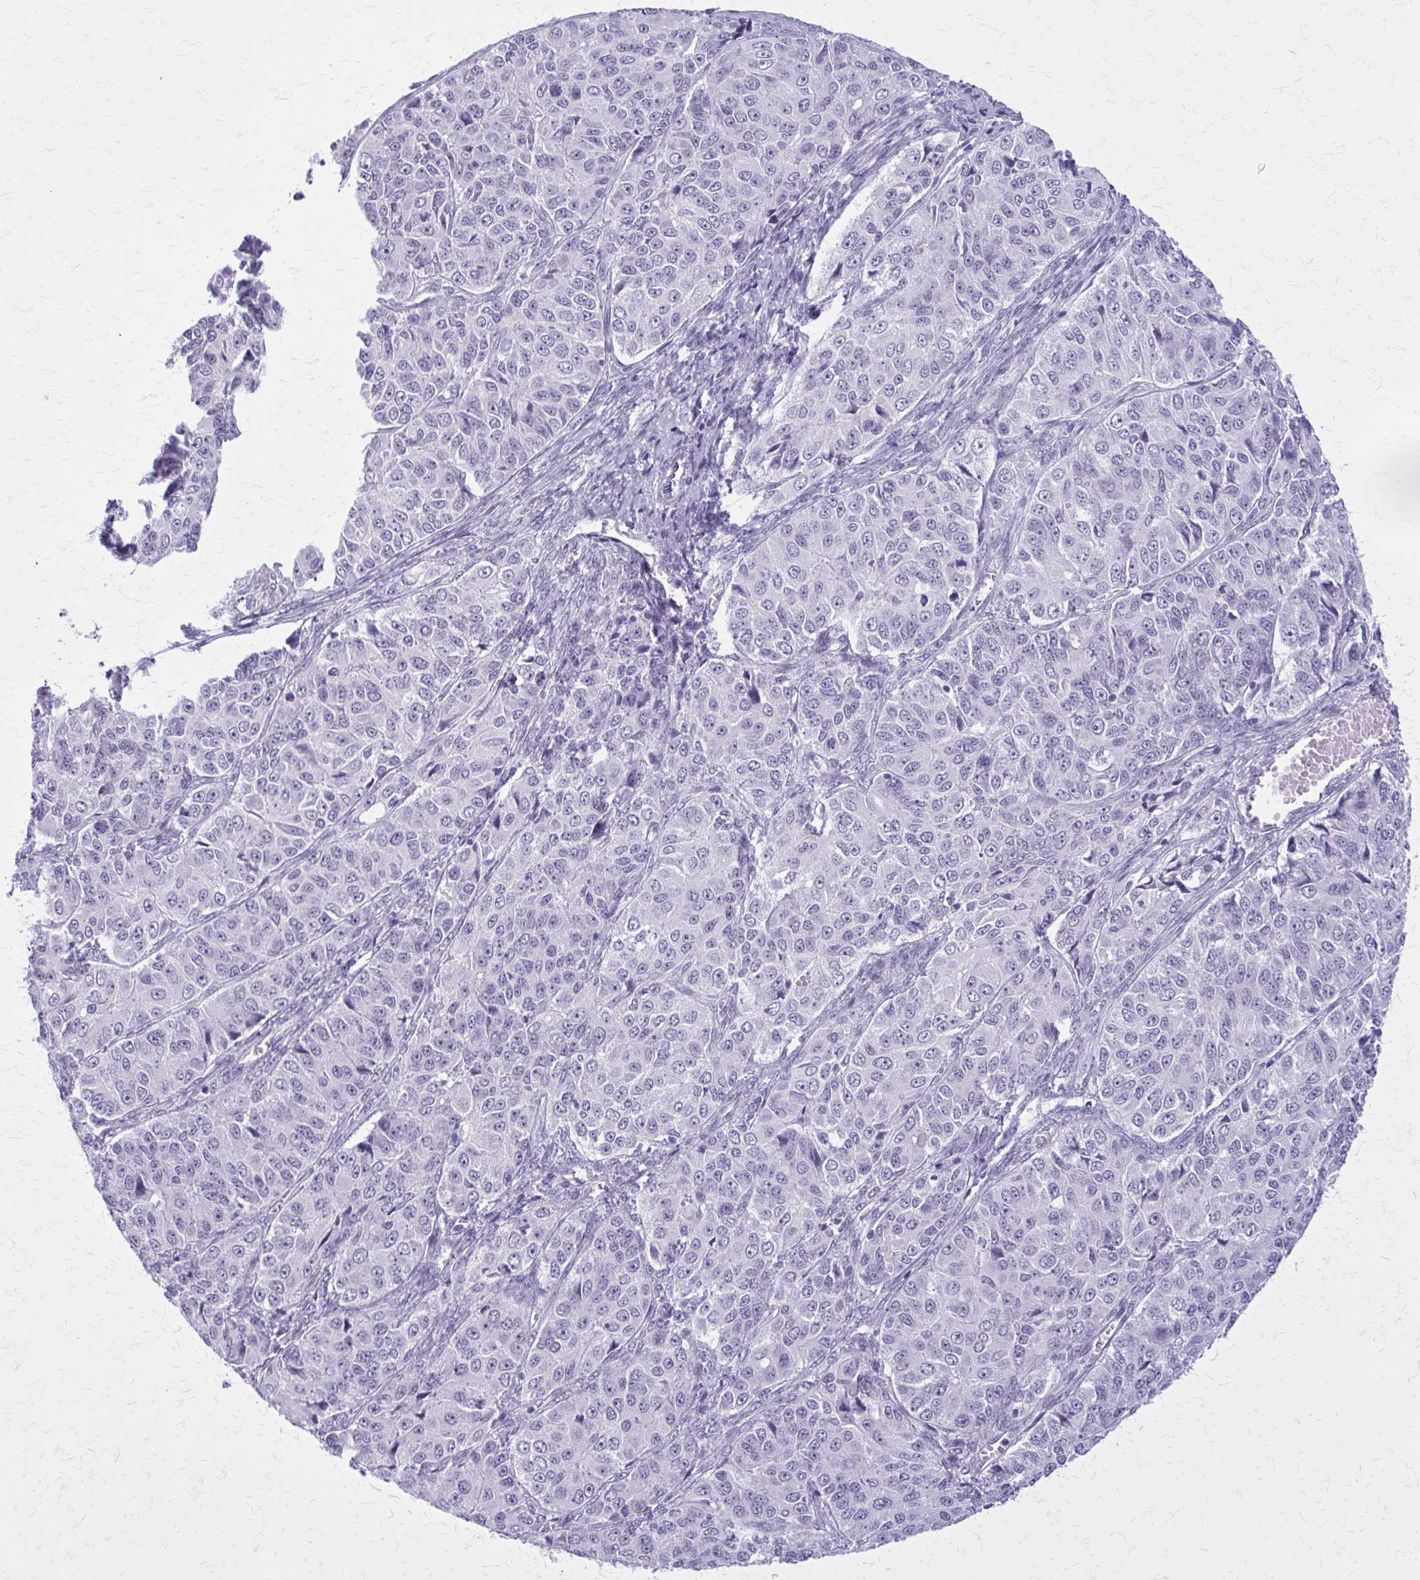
{"staining": {"intensity": "negative", "quantity": "none", "location": "none"}, "tissue": "ovarian cancer", "cell_type": "Tumor cells", "image_type": "cancer", "snomed": [{"axis": "morphology", "description": "Carcinoma, endometroid"}, {"axis": "topography", "description": "Ovary"}], "caption": "High magnification brightfield microscopy of ovarian cancer stained with DAB (brown) and counterstained with hematoxylin (blue): tumor cells show no significant staining.", "gene": "GAD1", "patient": {"sex": "female", "age": 51}}